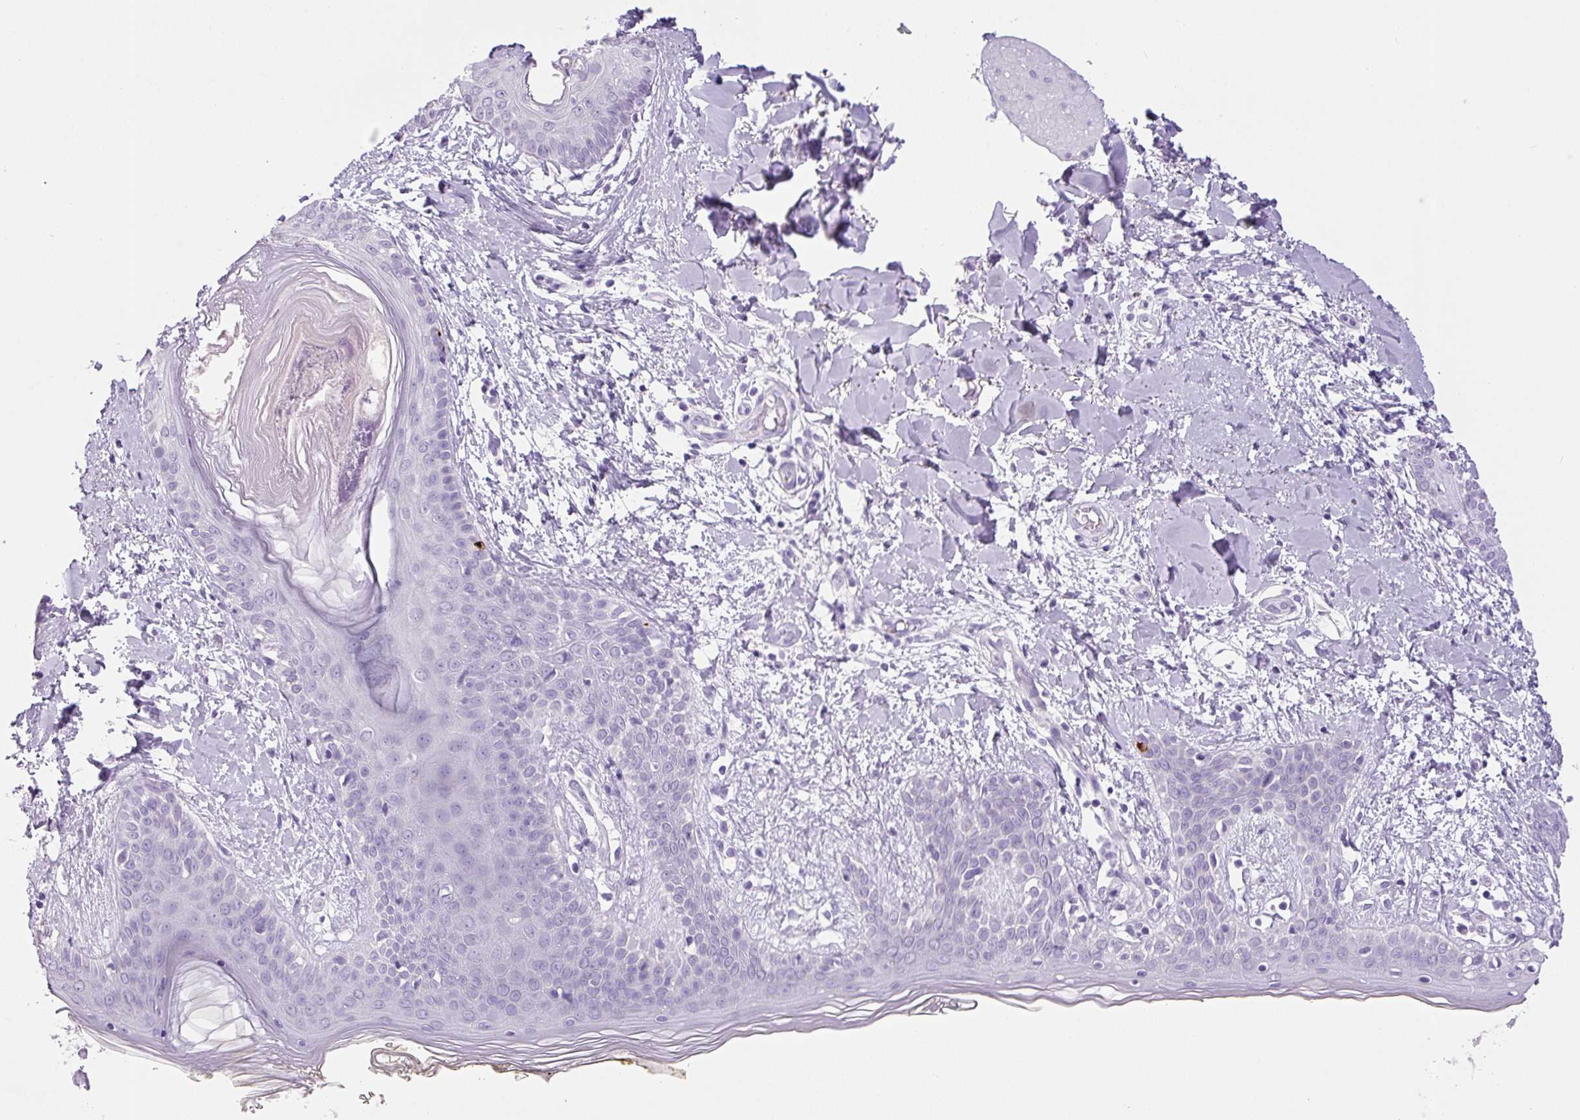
{"staining": {"intensity": "negative", "quantity": "none", "location": "none"}, "tissue": "skin", "cell_type": "Fibroblasts", "image_type": "normal", "snomed": [{"axis": "morphology", "description": "Normal tissue, NOS"}, {"axis": "topography", "description": "Skin"}], "caption": "Photomicrograph shows no protein expression in fibroblasts of normal skin.", "gene": "CHGA", "patient": {"sex": "female", "age": 34}}